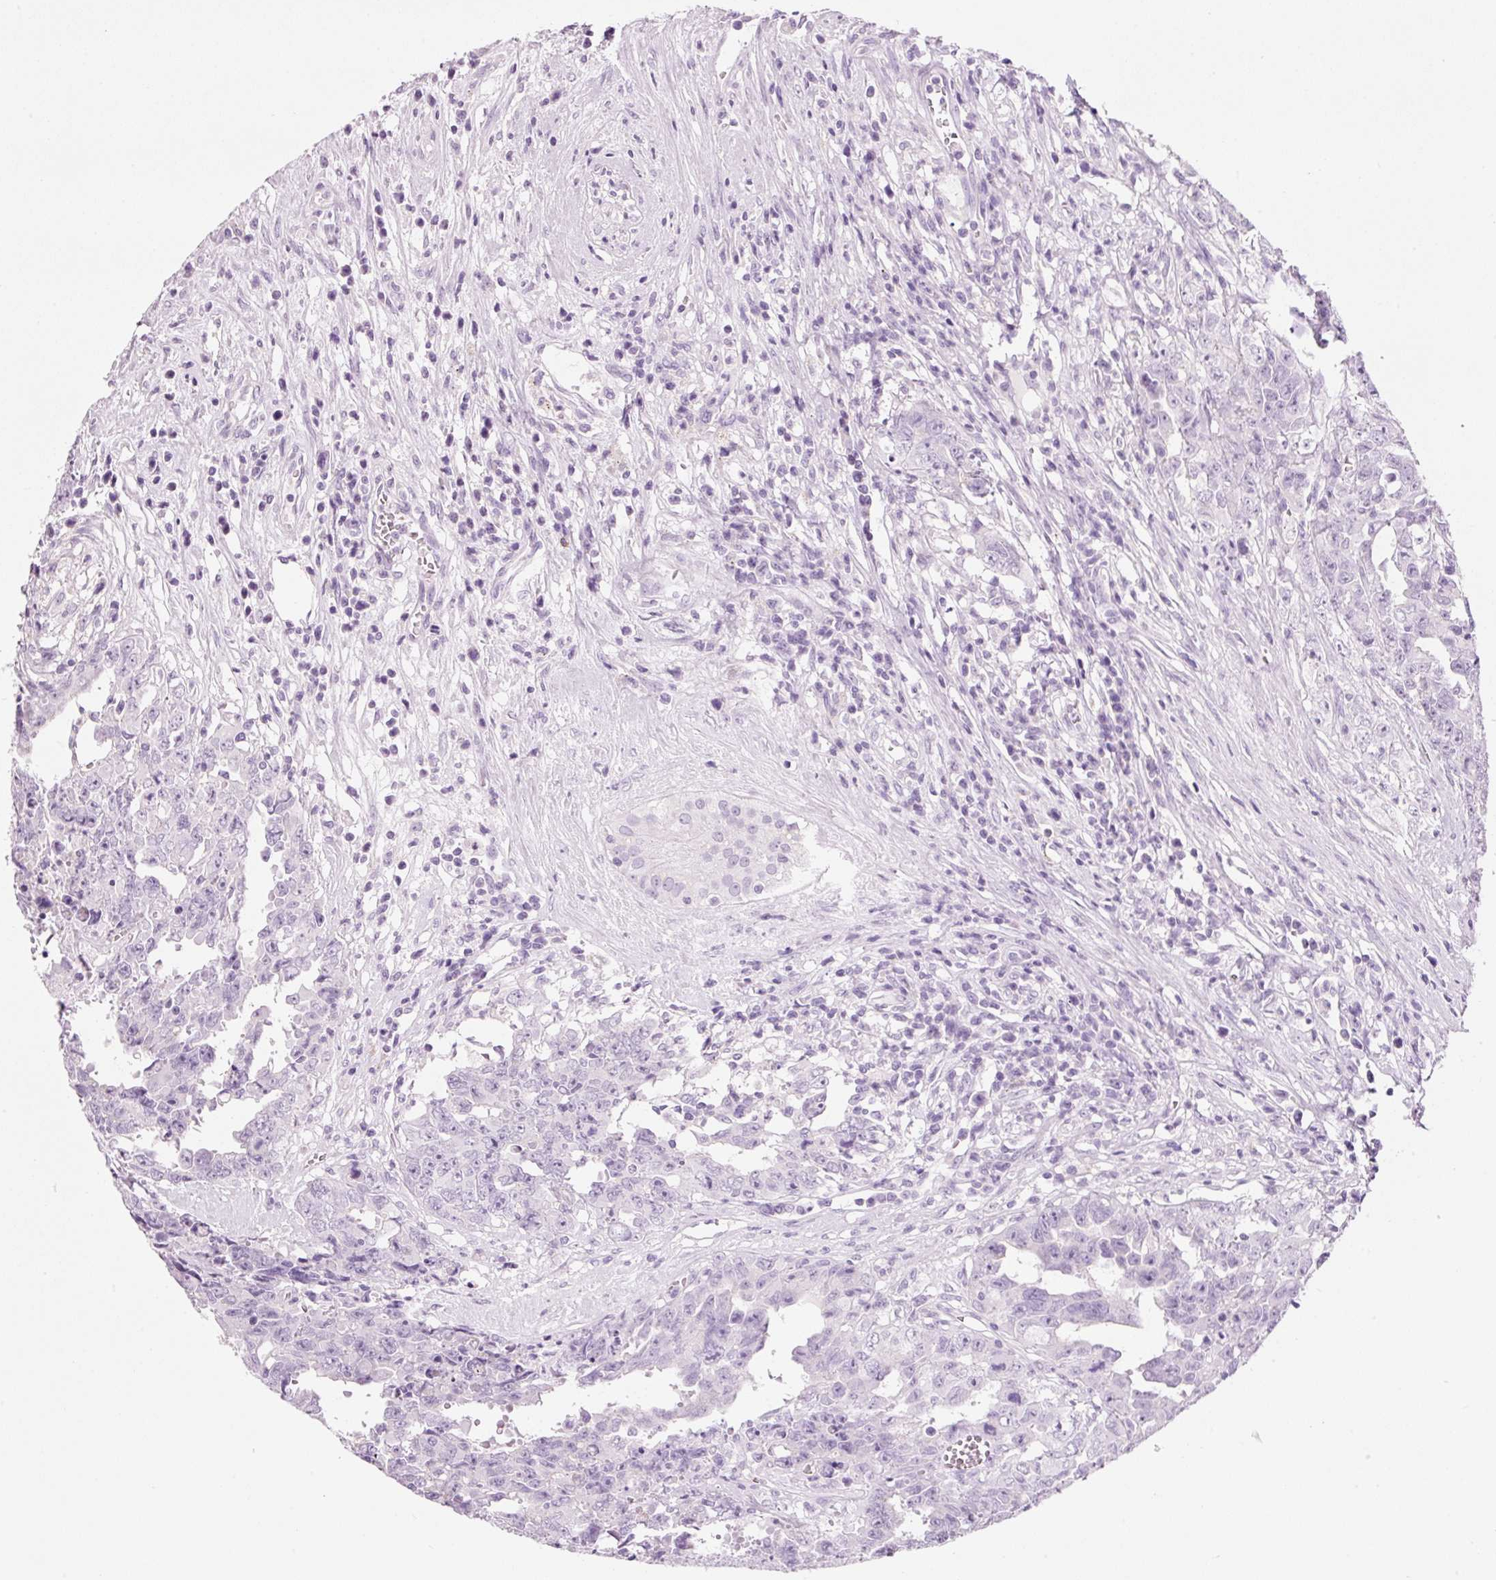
{"staining": {"intensity": "negative", "quantity": "none", "location": "none"}, "tissue": "testis cancer", "cell_type": "Tumor cells", "image_type": "cancer", "snomed": [{"axis": "morphology", "description": "Carcinoma, Embryonal, NOS"}, {"axis": "topography", "description": "Testis"}], "caption": "Immunohistochemistry (IHC) image of human testis embryonal carcinoma stained for a protein (brown), which reveals no positivity in tumor cells.", "gene": "CMA1", "patient": {"sex": "male", "age": 24}}